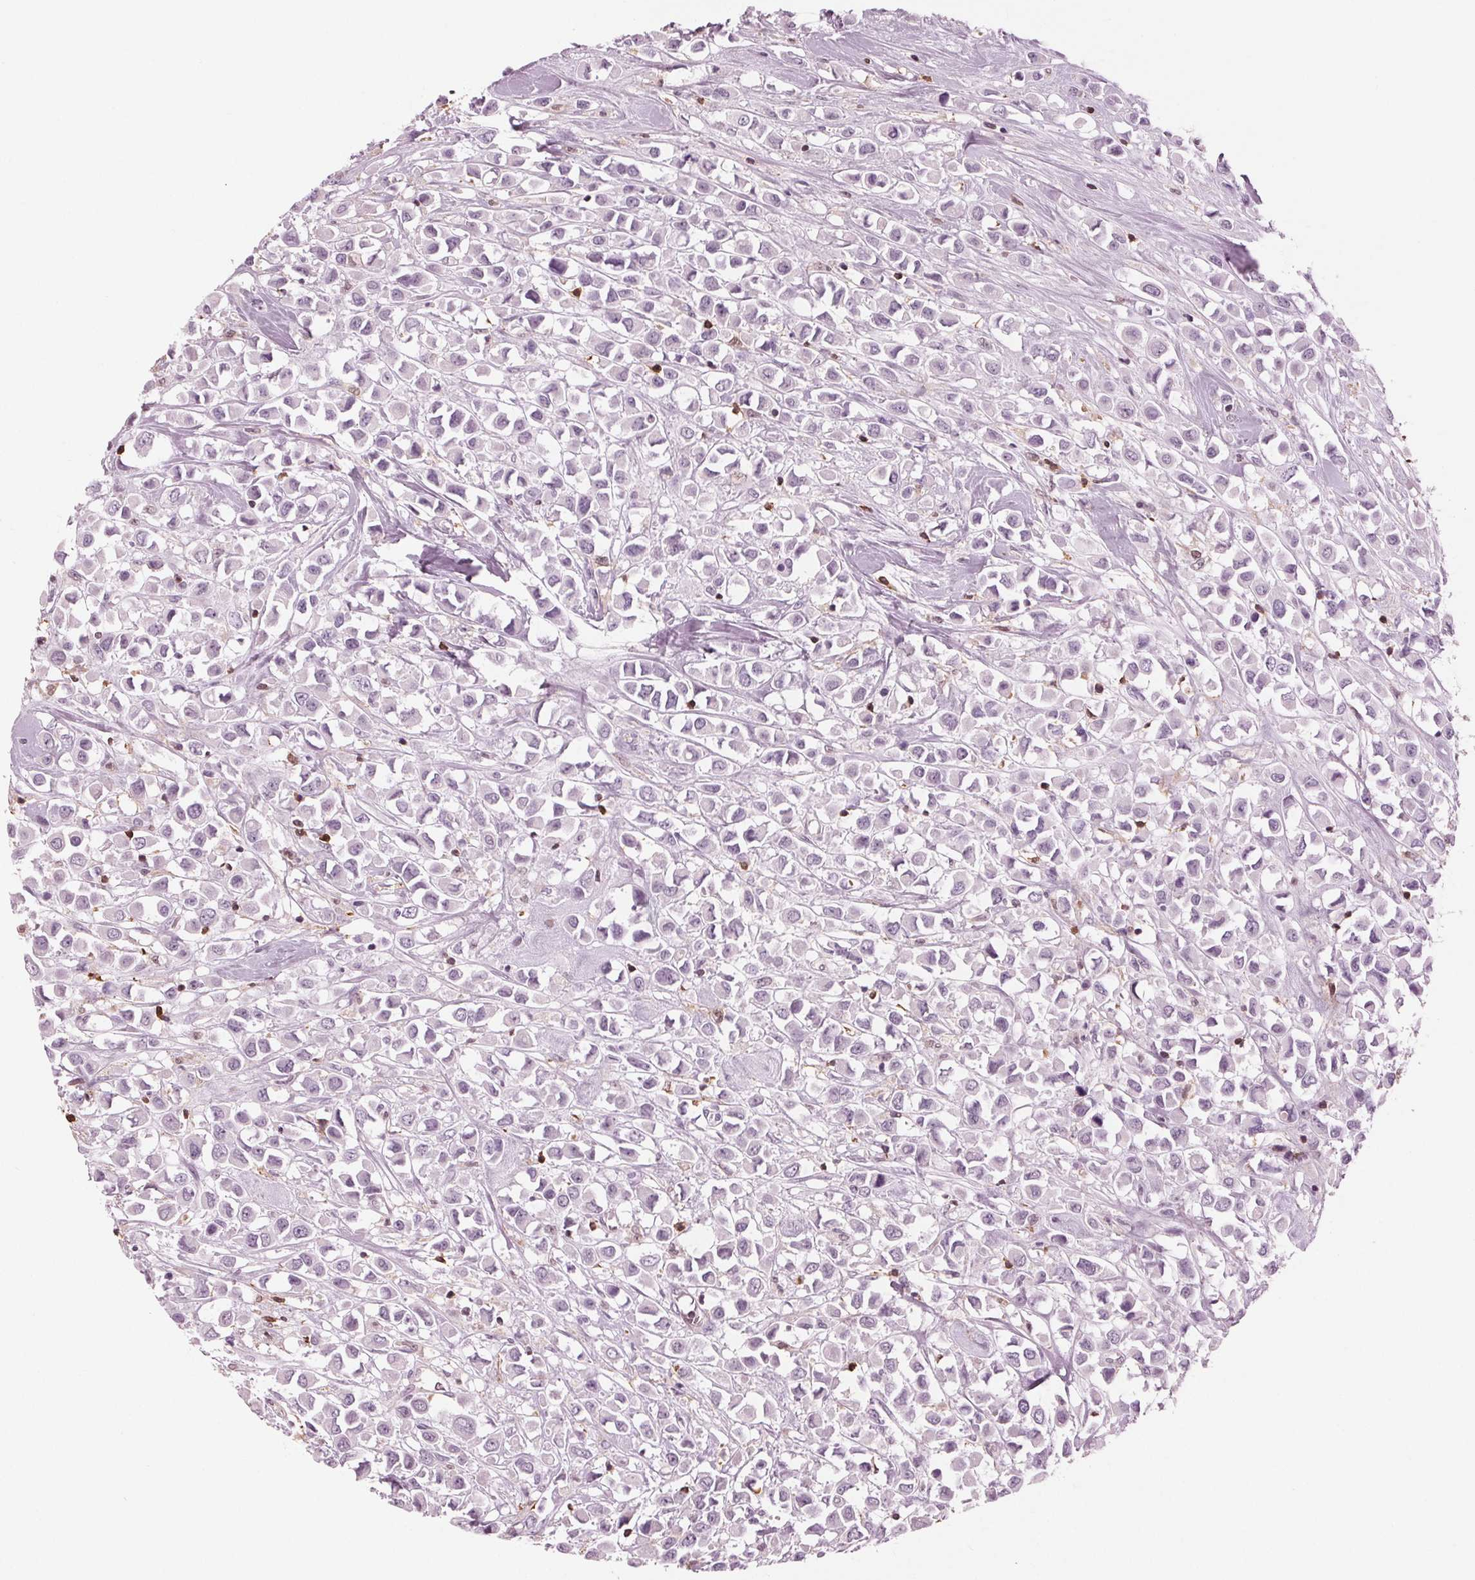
{"staining": {"intensity": "negative", "quantity": "none", "location": "none"}, "tissue": "breast cancer", "cell_type": "Tumor cells", "image_type": "cancer", "snomed": [{"axis": "morphology", "description": "Duct carcinoma"}, {"axis": "topography", "description": "Breast"}], "caption": "Immunohistochemistry of human breast infiltrating ductal carcinoma exhibits no staining in tumor cells. Nuclei are stained in blue.", "gene": "BTLA", "patient": {"sex": "female", "age": 61}}